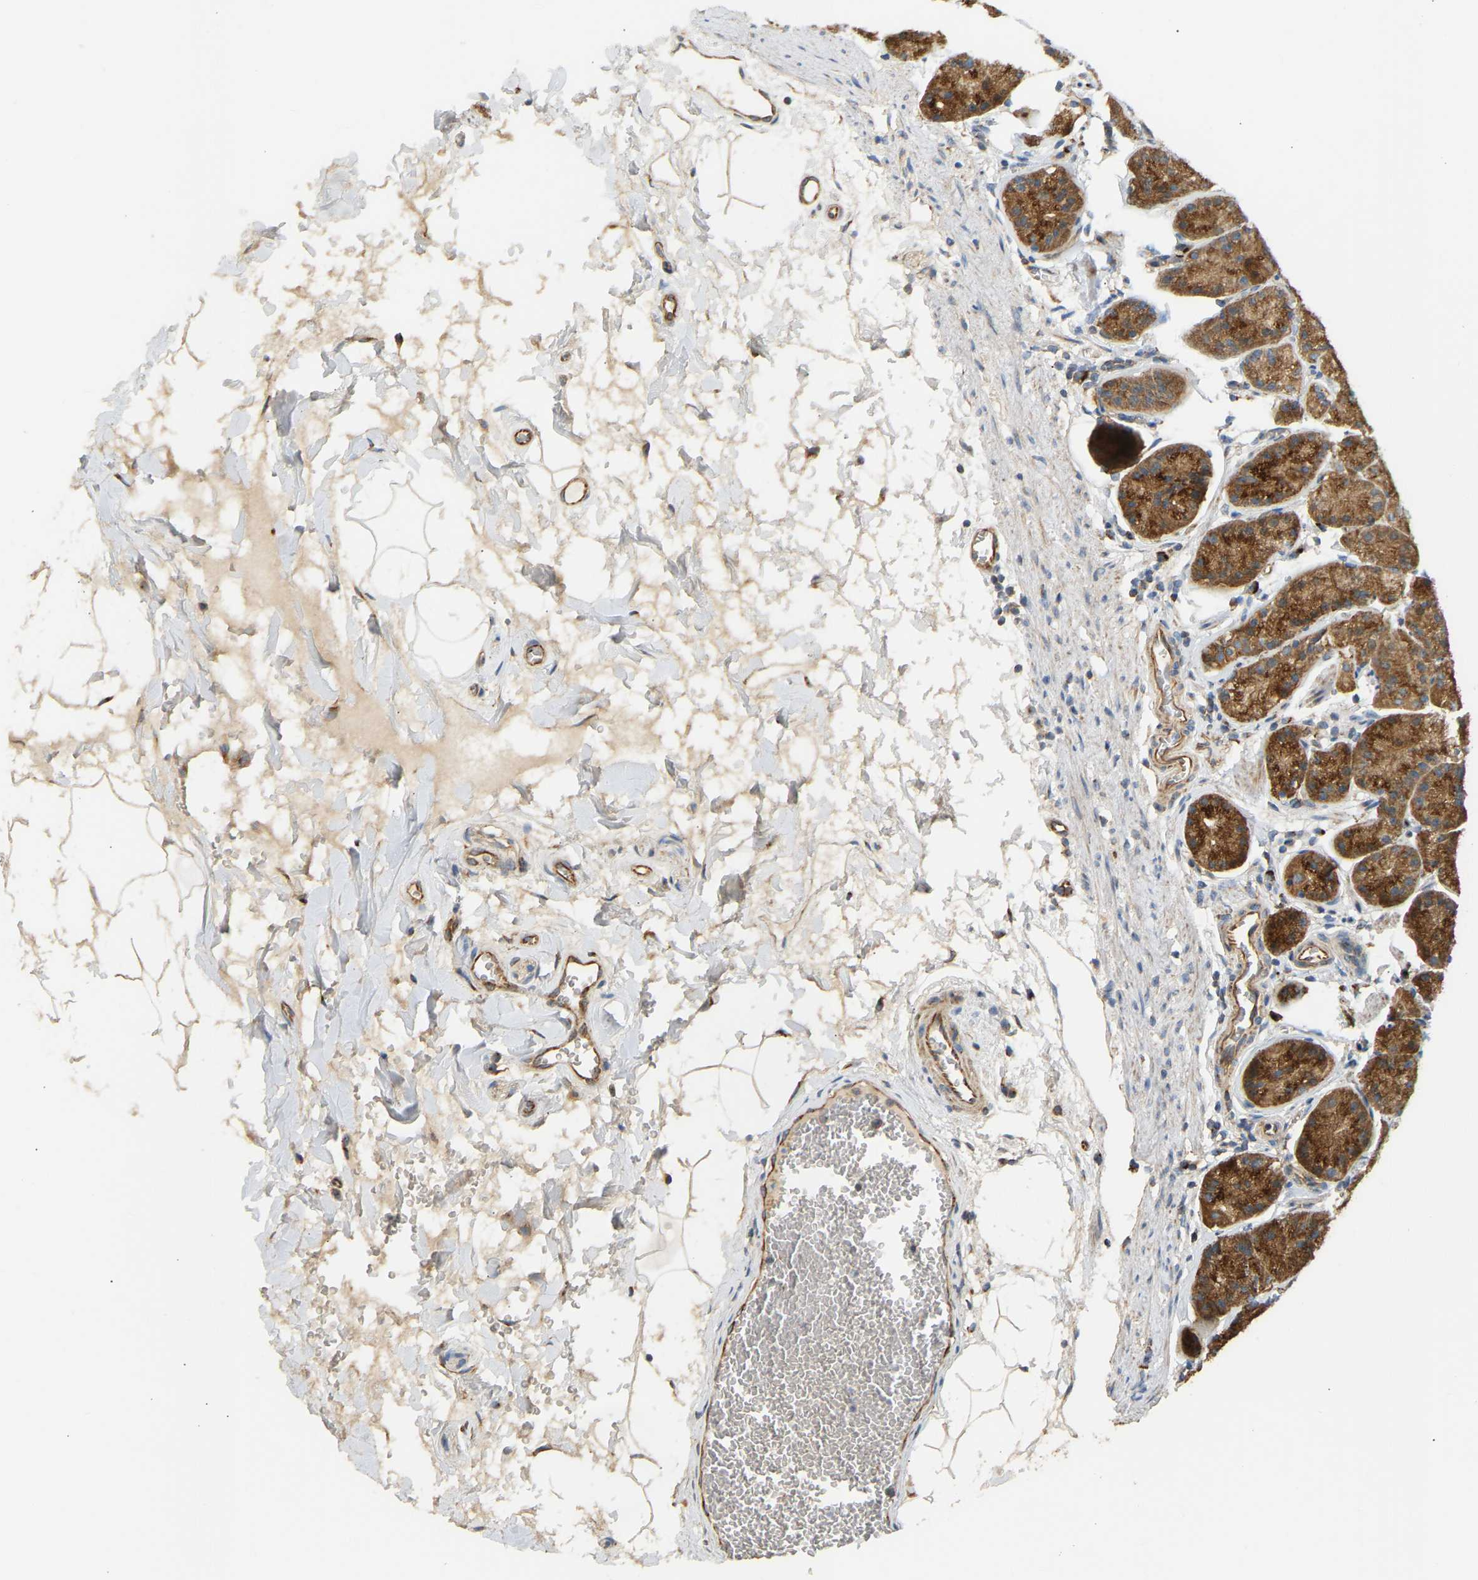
{"staining": {"intensity": "moderate", "quantity": ">75%", "location": "cytoplasmic/membranous"}, "tissue": "stomach", "cell_type": "Glandular cells", "image_type": "normal", "snomed": [{"axis": "morphology", "description": "Normal tissue, NOS"}, {"axis": "topography", "description": "Stomach"}], "caption": "Brown immunohistochemical staining in normal stomach shows moderate cytoplasmic/membranous expression in approximately >75% of glandular cells.", "gene": "YIPF2", "patient": {"sex": "male", "age": 42}}